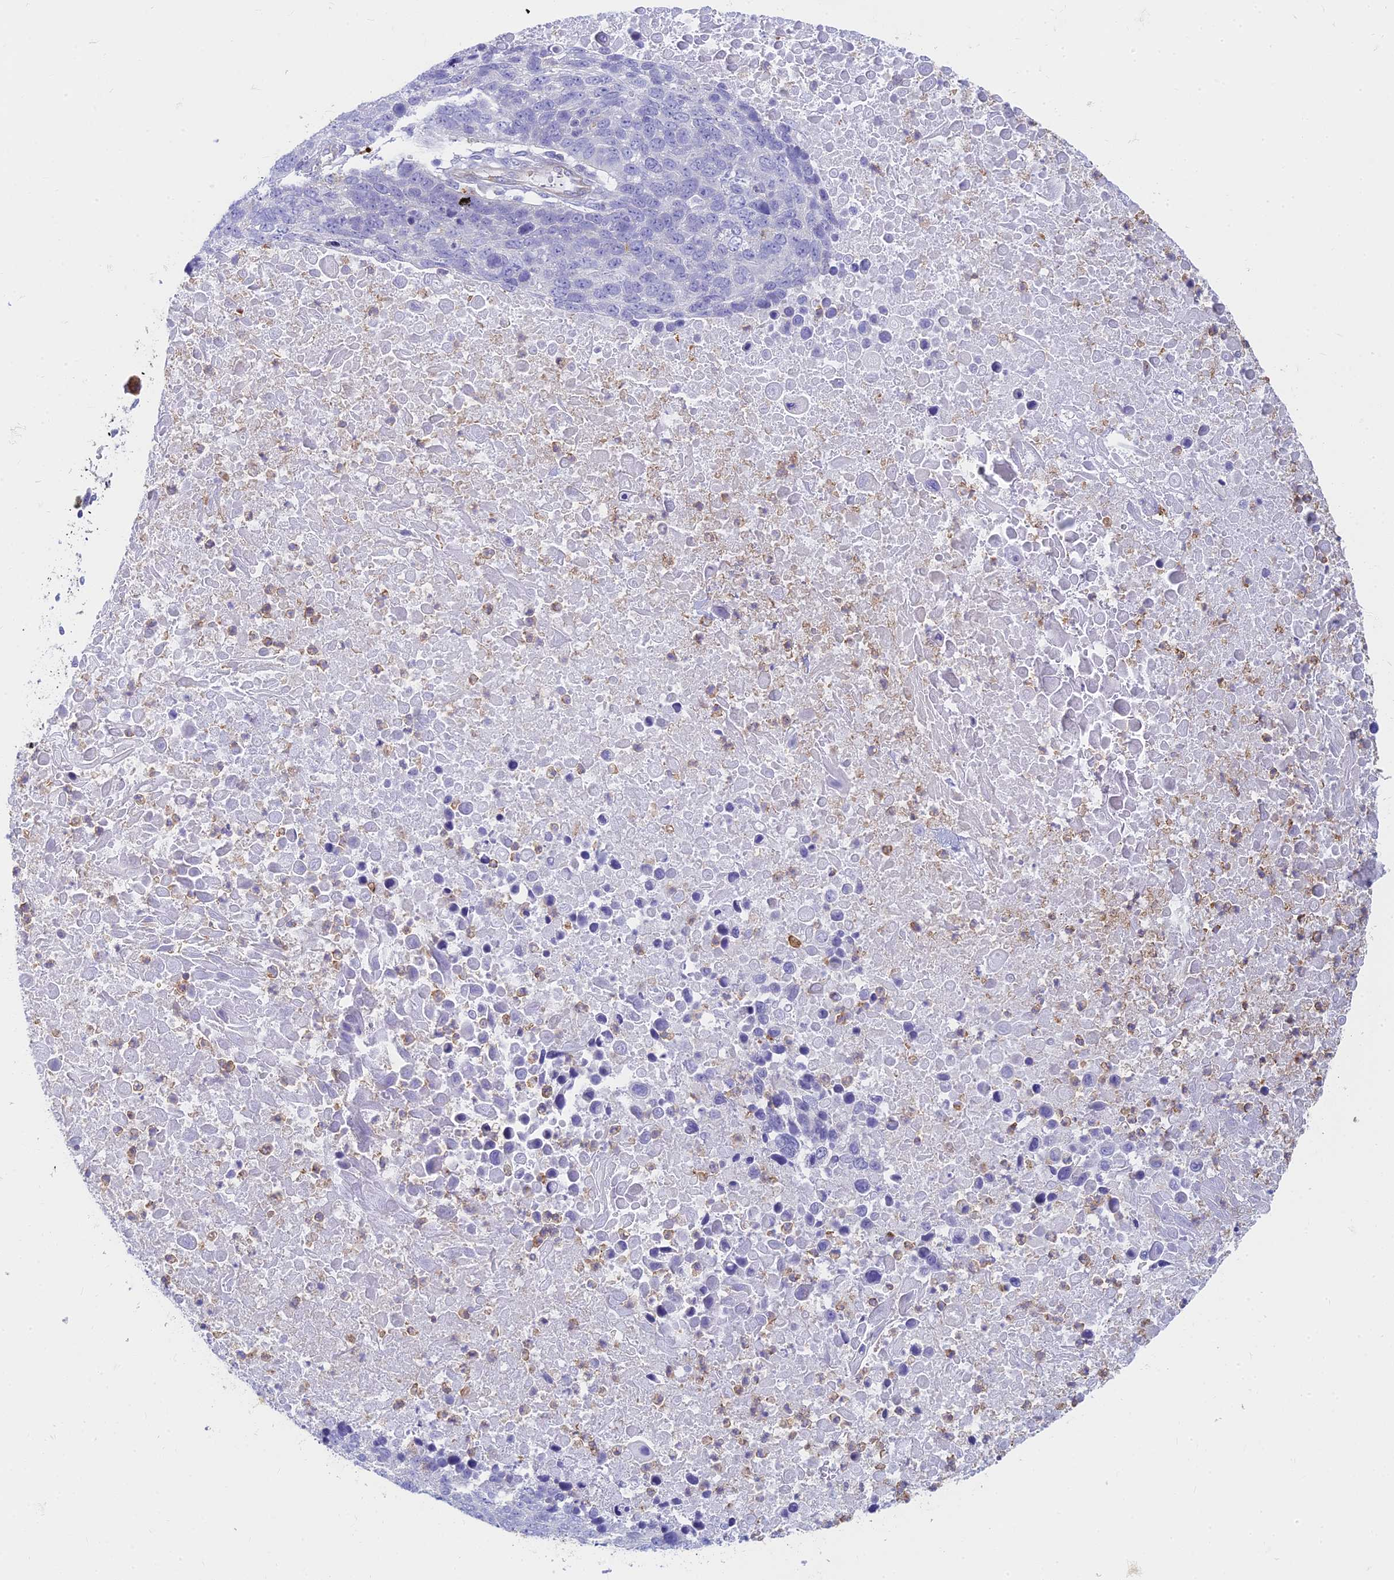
{"staining": {"intensity": "negative", "quantity": "none", "location": "none"}, "tissue": "lung cancer", "cell_type": "Tumor cells", "image_type": "cancer", "snomed": [{"axis": "morphology", "description": "Normal tissue, NOS"}, {"axis": "morphology", "description": "Squamous cell carcinoma, NOS"}, {"axis": "topography", "description": "Lymph node"}, {"axis": "topography", "description": "Lung"}], "caption": "Lung squamous cell carcinoma was stained to show a protein in brown. There is no significant staining in tumor cells. (DAB (3,3'-diaminobenzidine) immunohistochemistry (IHC) with hematoxylin counter stain).", "gene": "STRN4", "patient": {"sex": "male", "age": 66}}